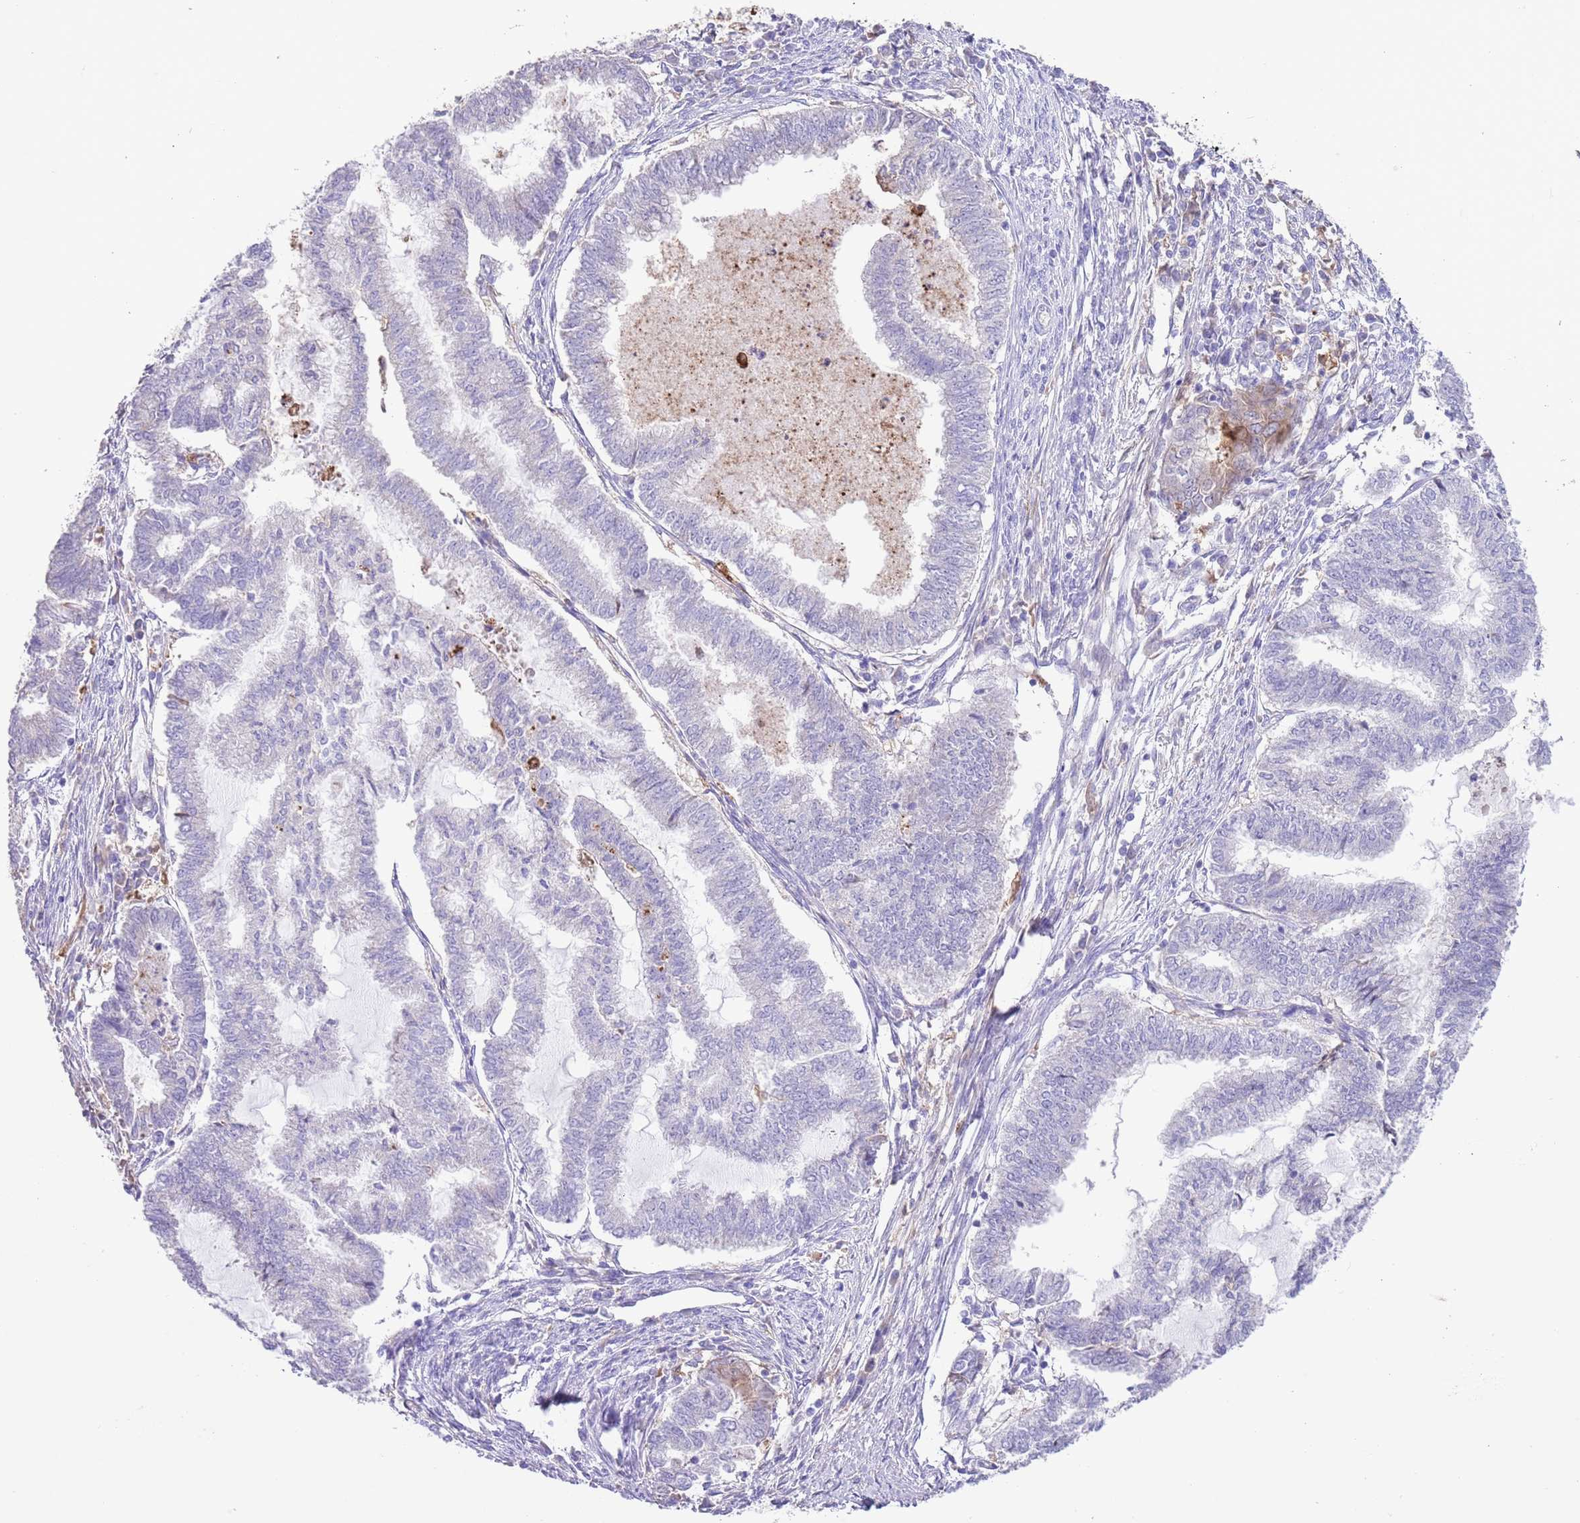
{"staining": {"intensity": "negative", "quantity": "none", "location": "none"}, "tissue": "endometrial cancer", "cell_type": "Tumor cells", "image_type": "cancer", "snomed": [{"axis": "morphology", "description": "Adenocarcinoma, NOS"}, {"axis": "topography", "description": "Endometrium"}], "caption": "High power microscopy image of an immunohistochemistry photomicrograph of endometrial cancer (adenocarcinoma), revealing no significant staining in tumor cells.", "gene": "IGF1", "patient": {"sex": "female", "age": 79}}